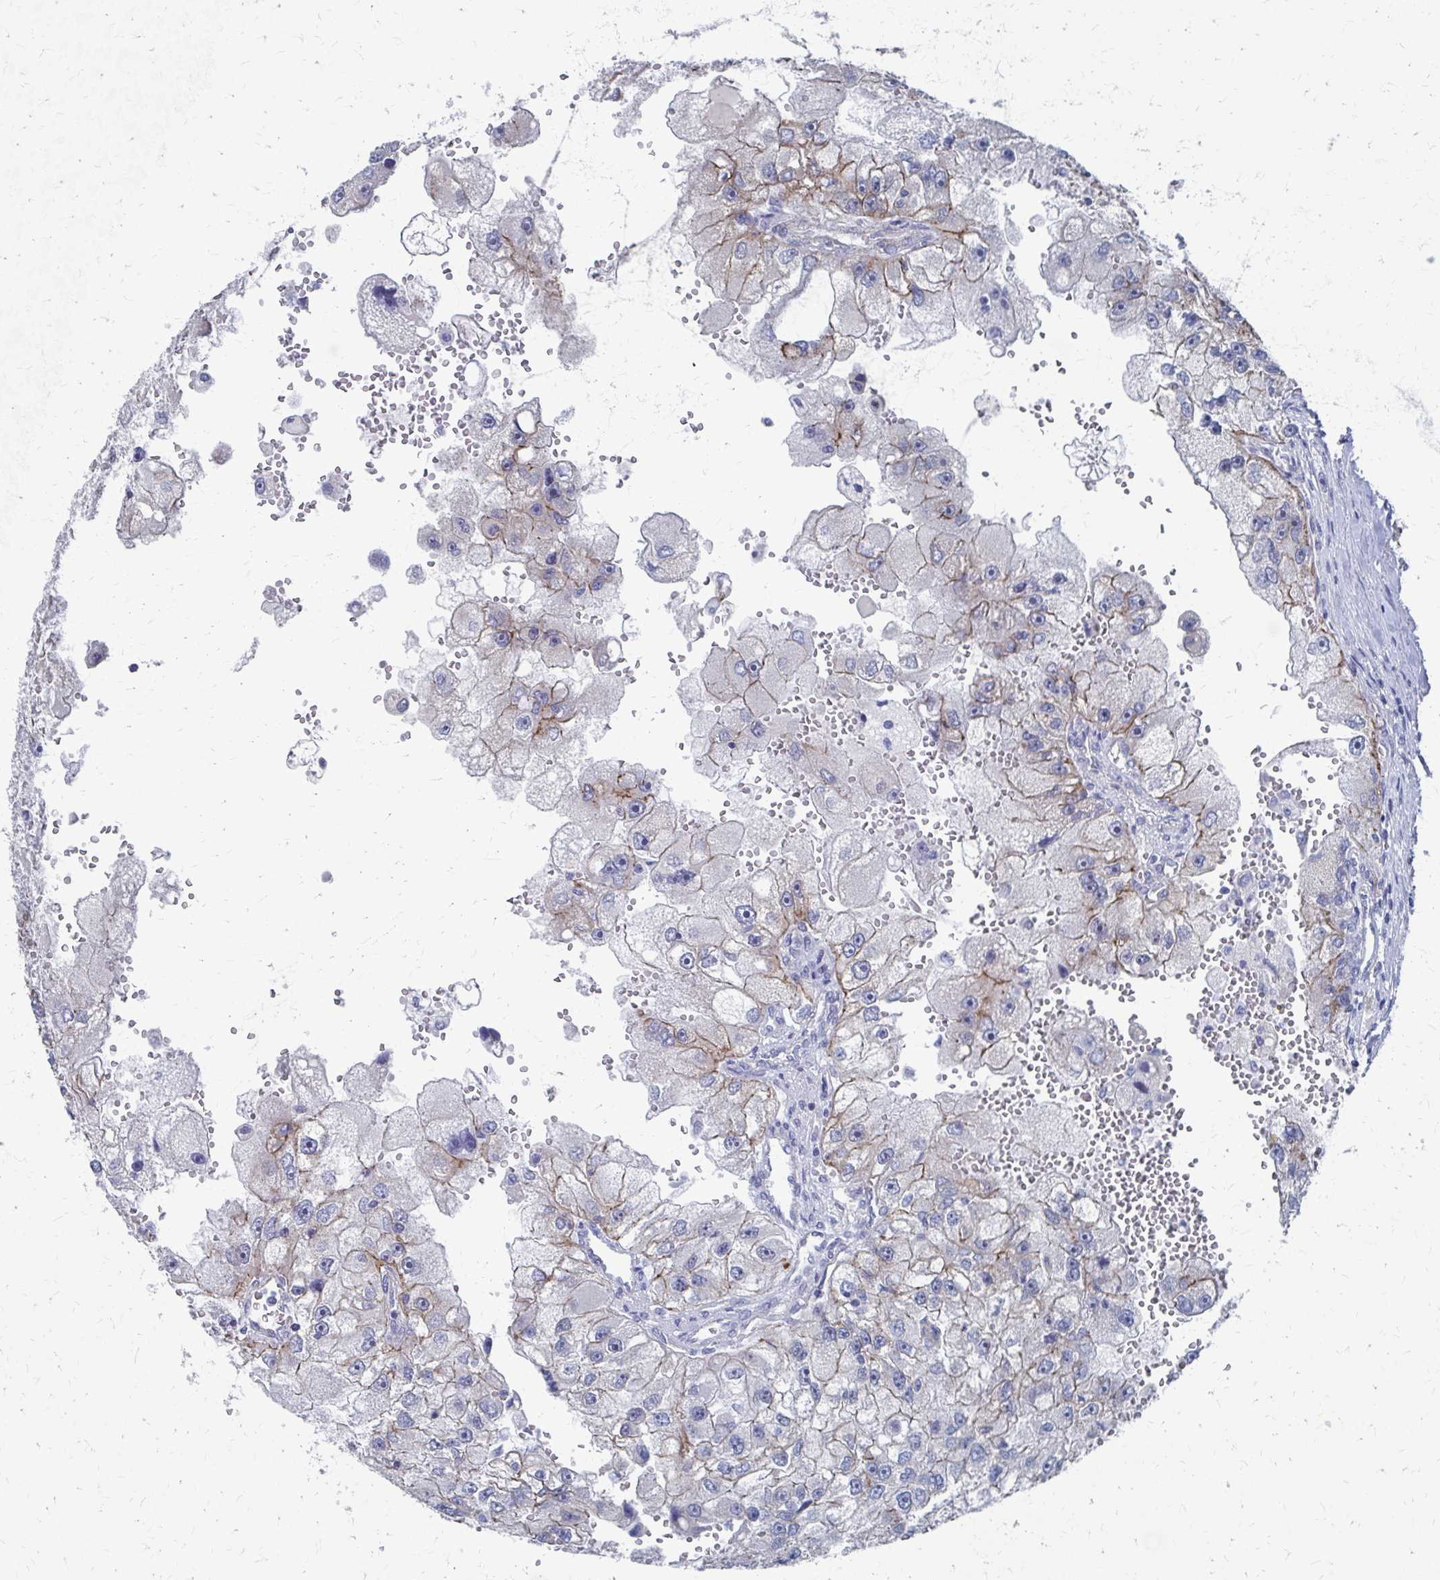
{"staining": {"intensity": "weak", "quantity": "25%-75%", "location": "cytoplasmic/membranous"}, "tissue": "renal cancer", "cell_type": "Tumor cells", "image_type": "cancer", "snomed": [{"axis": "morphology", "description": "Adenocarcinoma, NOS"}, {"axis": "topography", "description": "Kidney"}], "caption": "This image reveals immunohistochemistry staining of human renal adenocarcinoma, with low weak cytoplasmic/membranous positivity in about 25%-75% of tumor cells.", "gene": "PLEKHG7", "patient": {"sex": "male", "age": 63}}